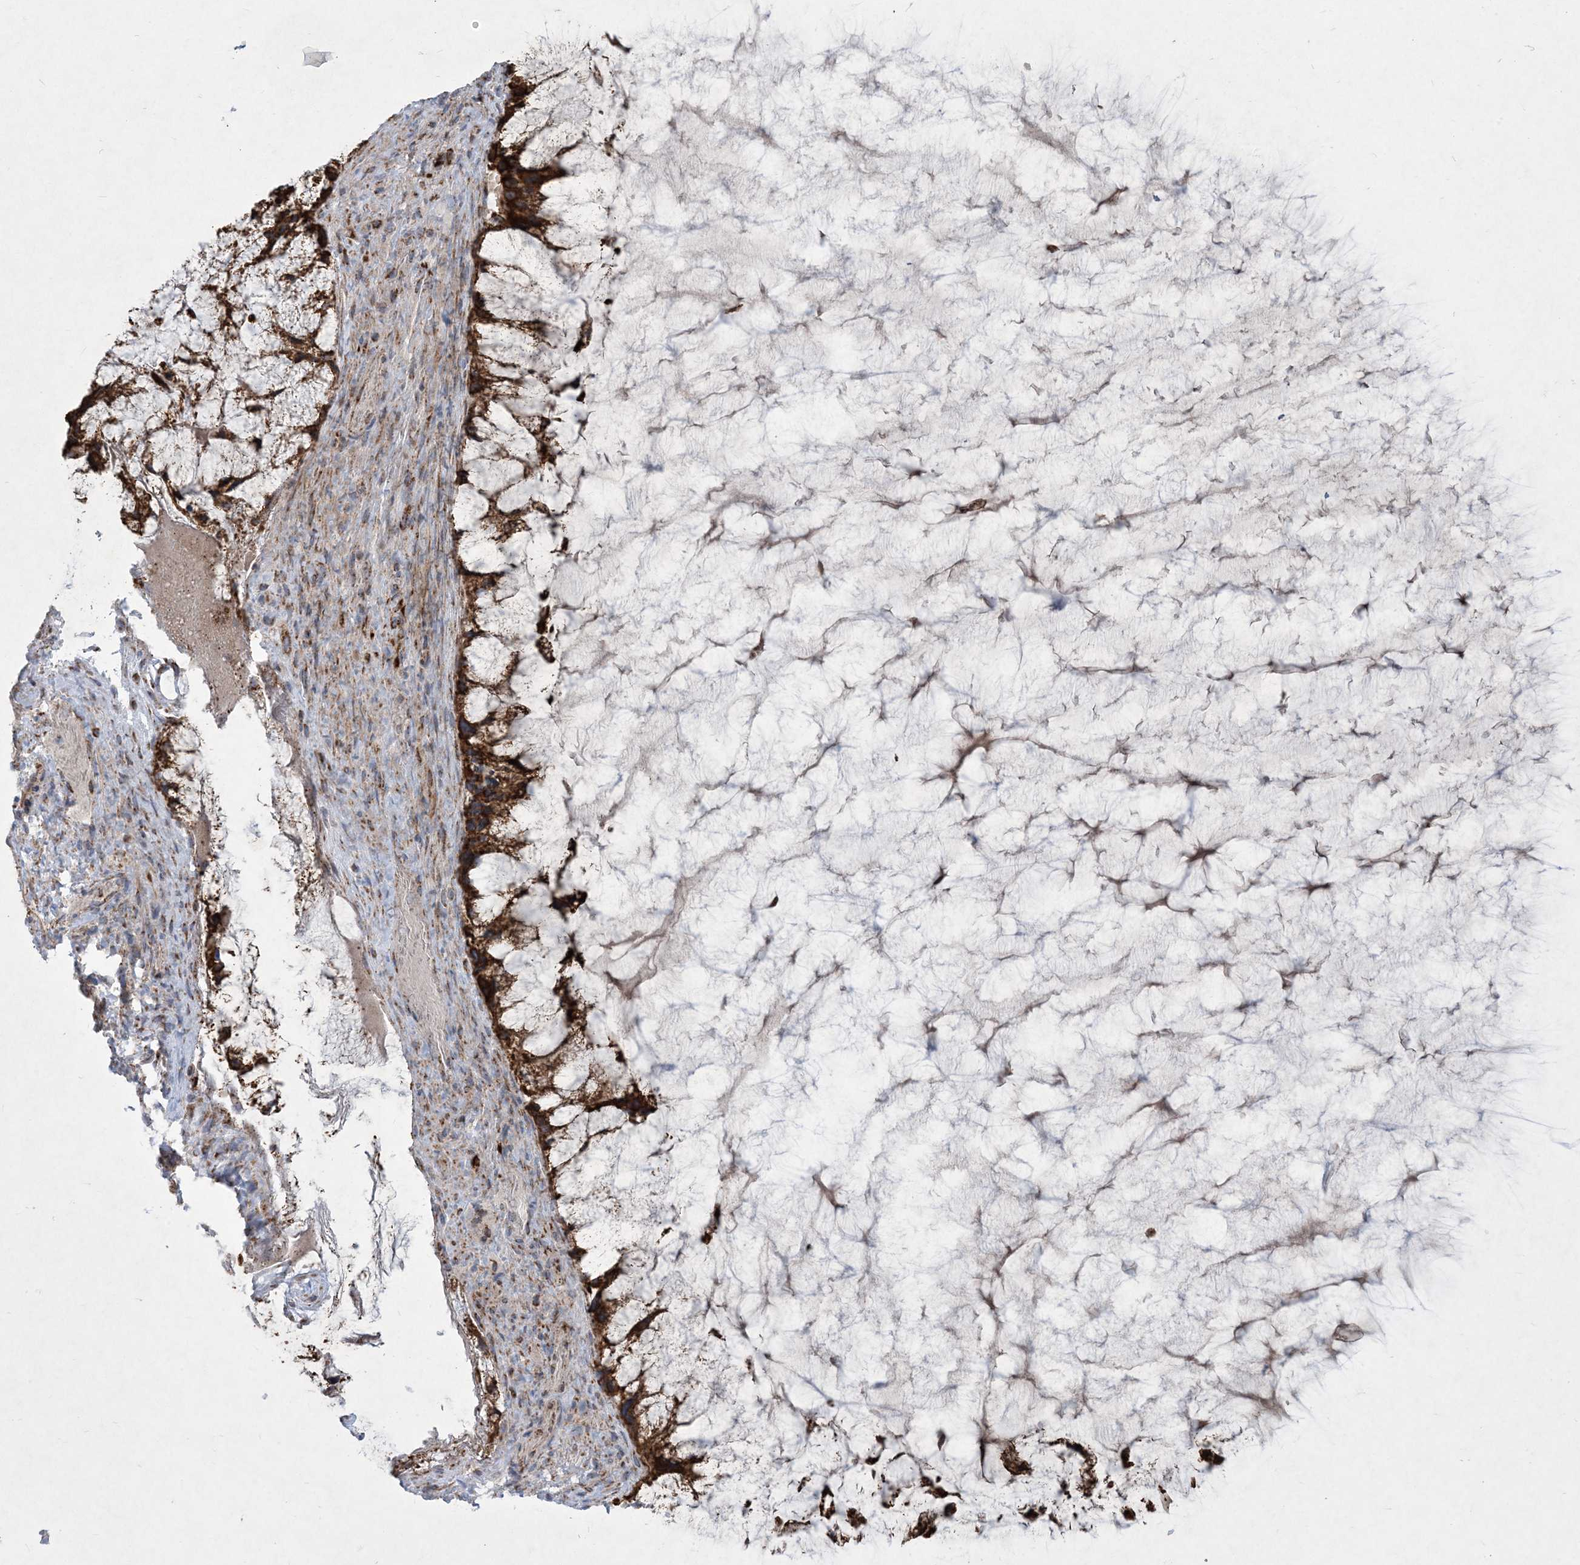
{"staining": {"intensity": "strong", "quantity": ">75%", "location": "cytoplasmic/membranous"}, "tissue": "ovarian cancer", "cell_type": "Tumor cells", "image_type": "cancer", "snomed": [{"axis": "morphology", "description": "Cystadenocarcinoma, mucinous, NOS"}, {"axis": "topography", "description": "Ovary"}], "caption": "Immunohistochemical staining of human ovarian mucinous cystadenocarcinoma demonstrates high levels of strong cytoplasmic/membranous staining in about >75% of tumor cells. The staining was performed using DAB (3,3'-diaminobenzidine), with brown indicating positive protein expression. Nuclei are stained blue with hematoxylin.", "gene": "BEND4", "patient": {"sex": "female", "age": 37}}